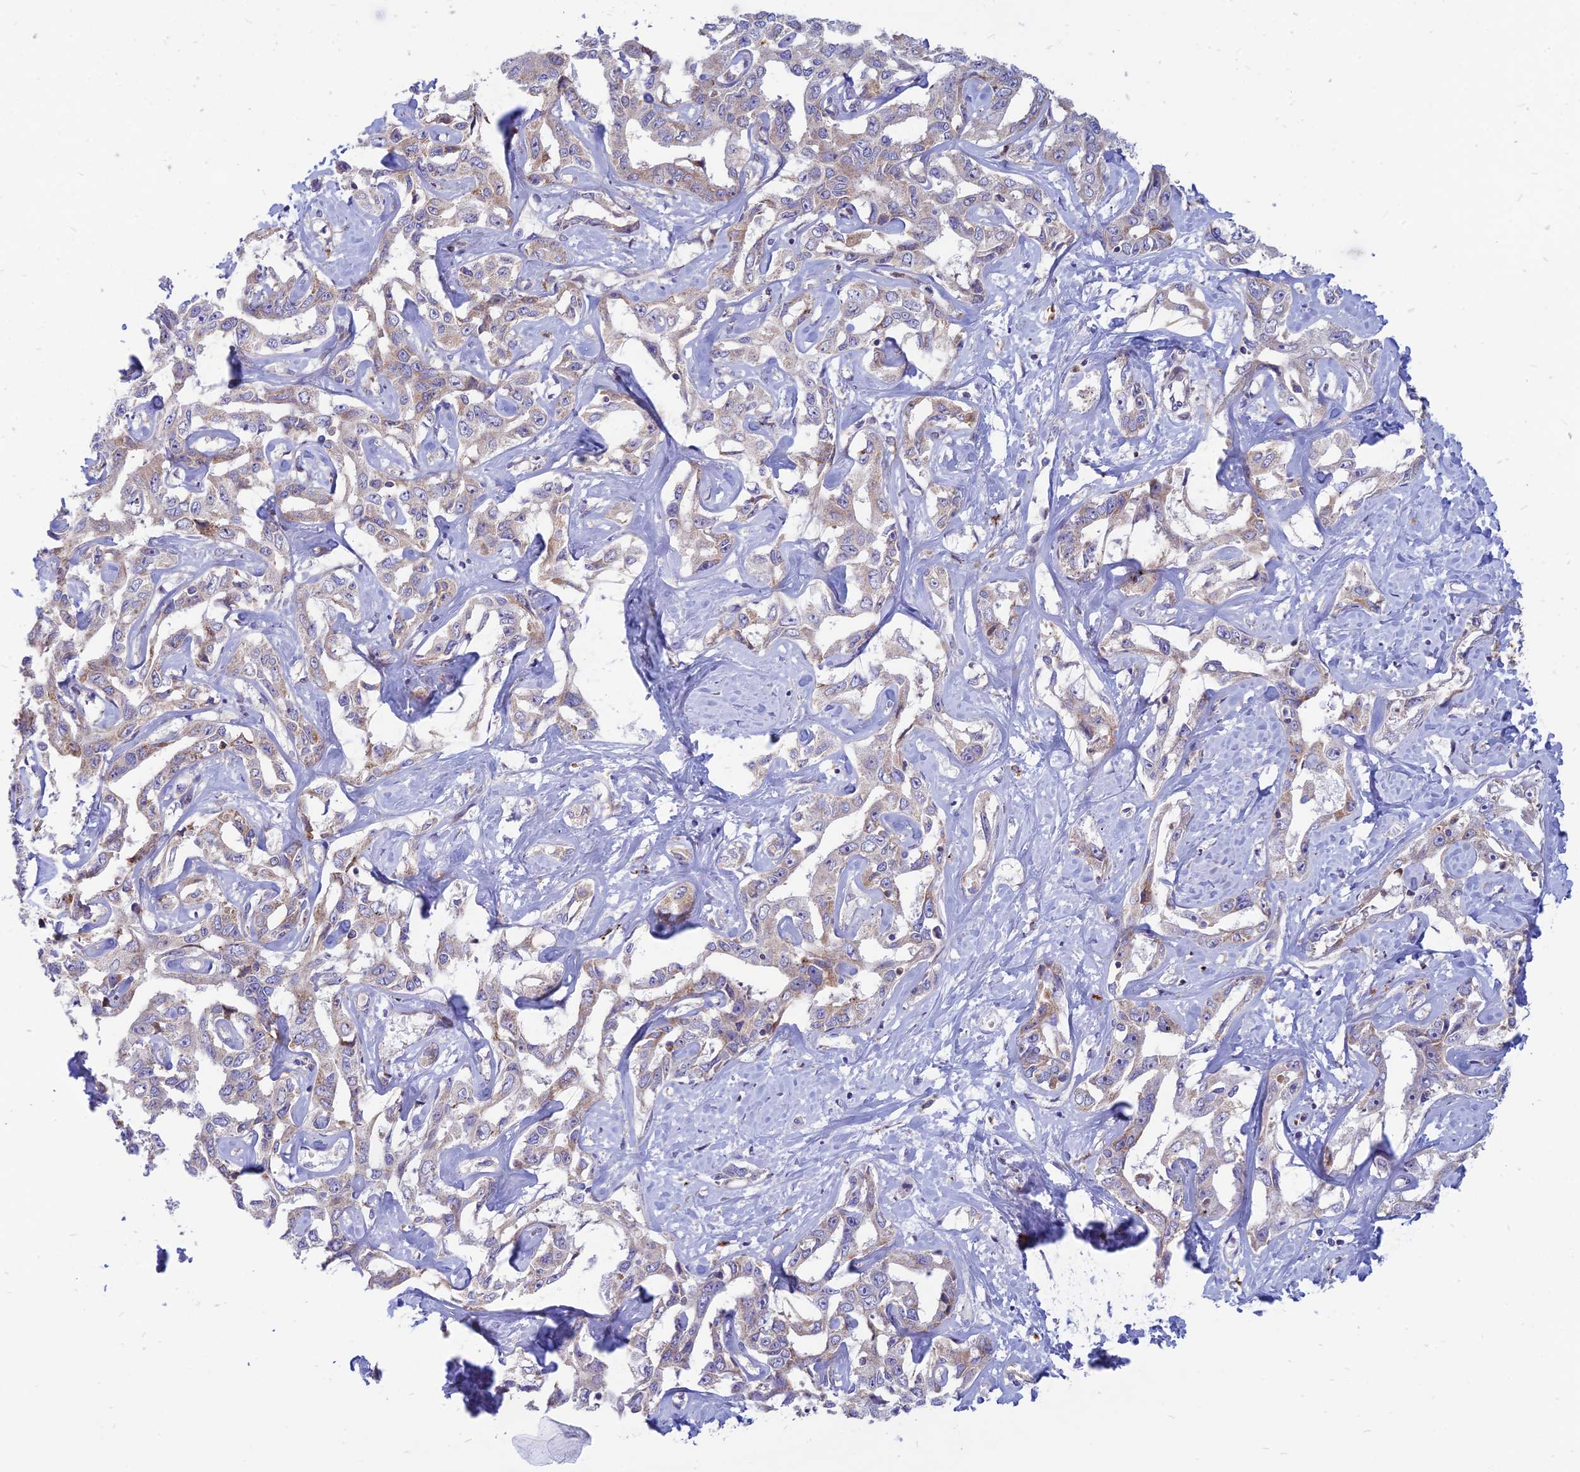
{"staining": {"intensity": "weak", "quantity": "<25%", "location": "cytoplasmic/membranous"}, "tissue": "liver cancer", "cell_type": "Tumor cells", "image_type": "cancer", "snomed": [{"axis": "morphology", "description": "Cholangiocarcinoma"}, {"axis": "topography", "description": "Liver"}], "caption": "This is a photomicrograph of immunohistochemistry (IHC) staining of liver cholangiocarcinoma, which shows no positivity in tumor cells.", "gene": "PHKA2", "patient": {"sex": "male", "age": 59}}